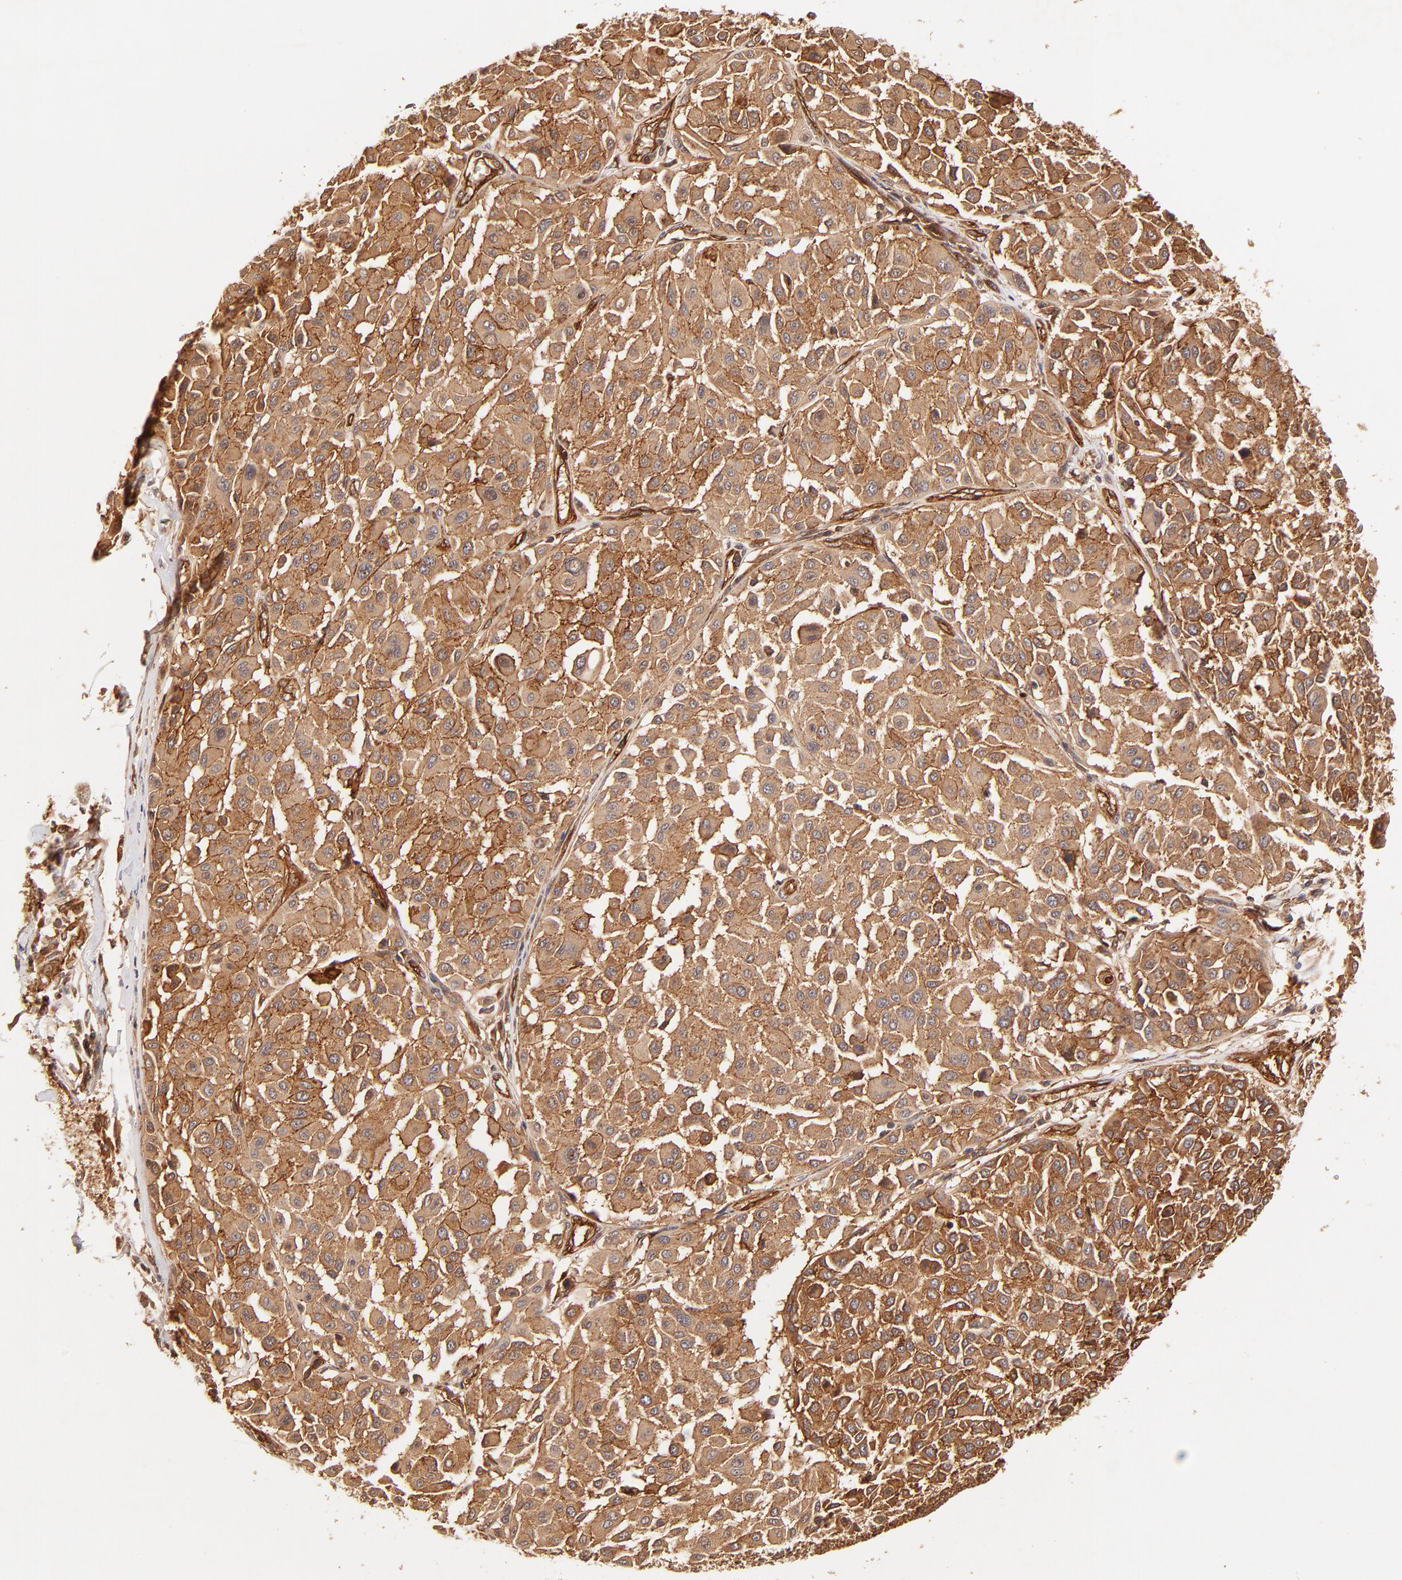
{"staining": {"intensity": "moderate", "quantity": ">75%", "location": "cytoplasmic/membranous"}, "tissue": "melanoma", "cell_type": "Tumor cells", "image_type": "cancer", "snomed": [{"axis": "morphology", "description": "Malignant melanoma, Metastatic site"}, {"axis": "topography", "description": "Soft tissue"}], "caption": "Immunohistochemistry of human malignant melanoma (metastatic site) exhibits medium levels of moderate cytoplasmic/membranous staining in approximately >75% of tumor cells.", "gene": "ITGB1", "patient": {"sex": "male", "age": 41}}